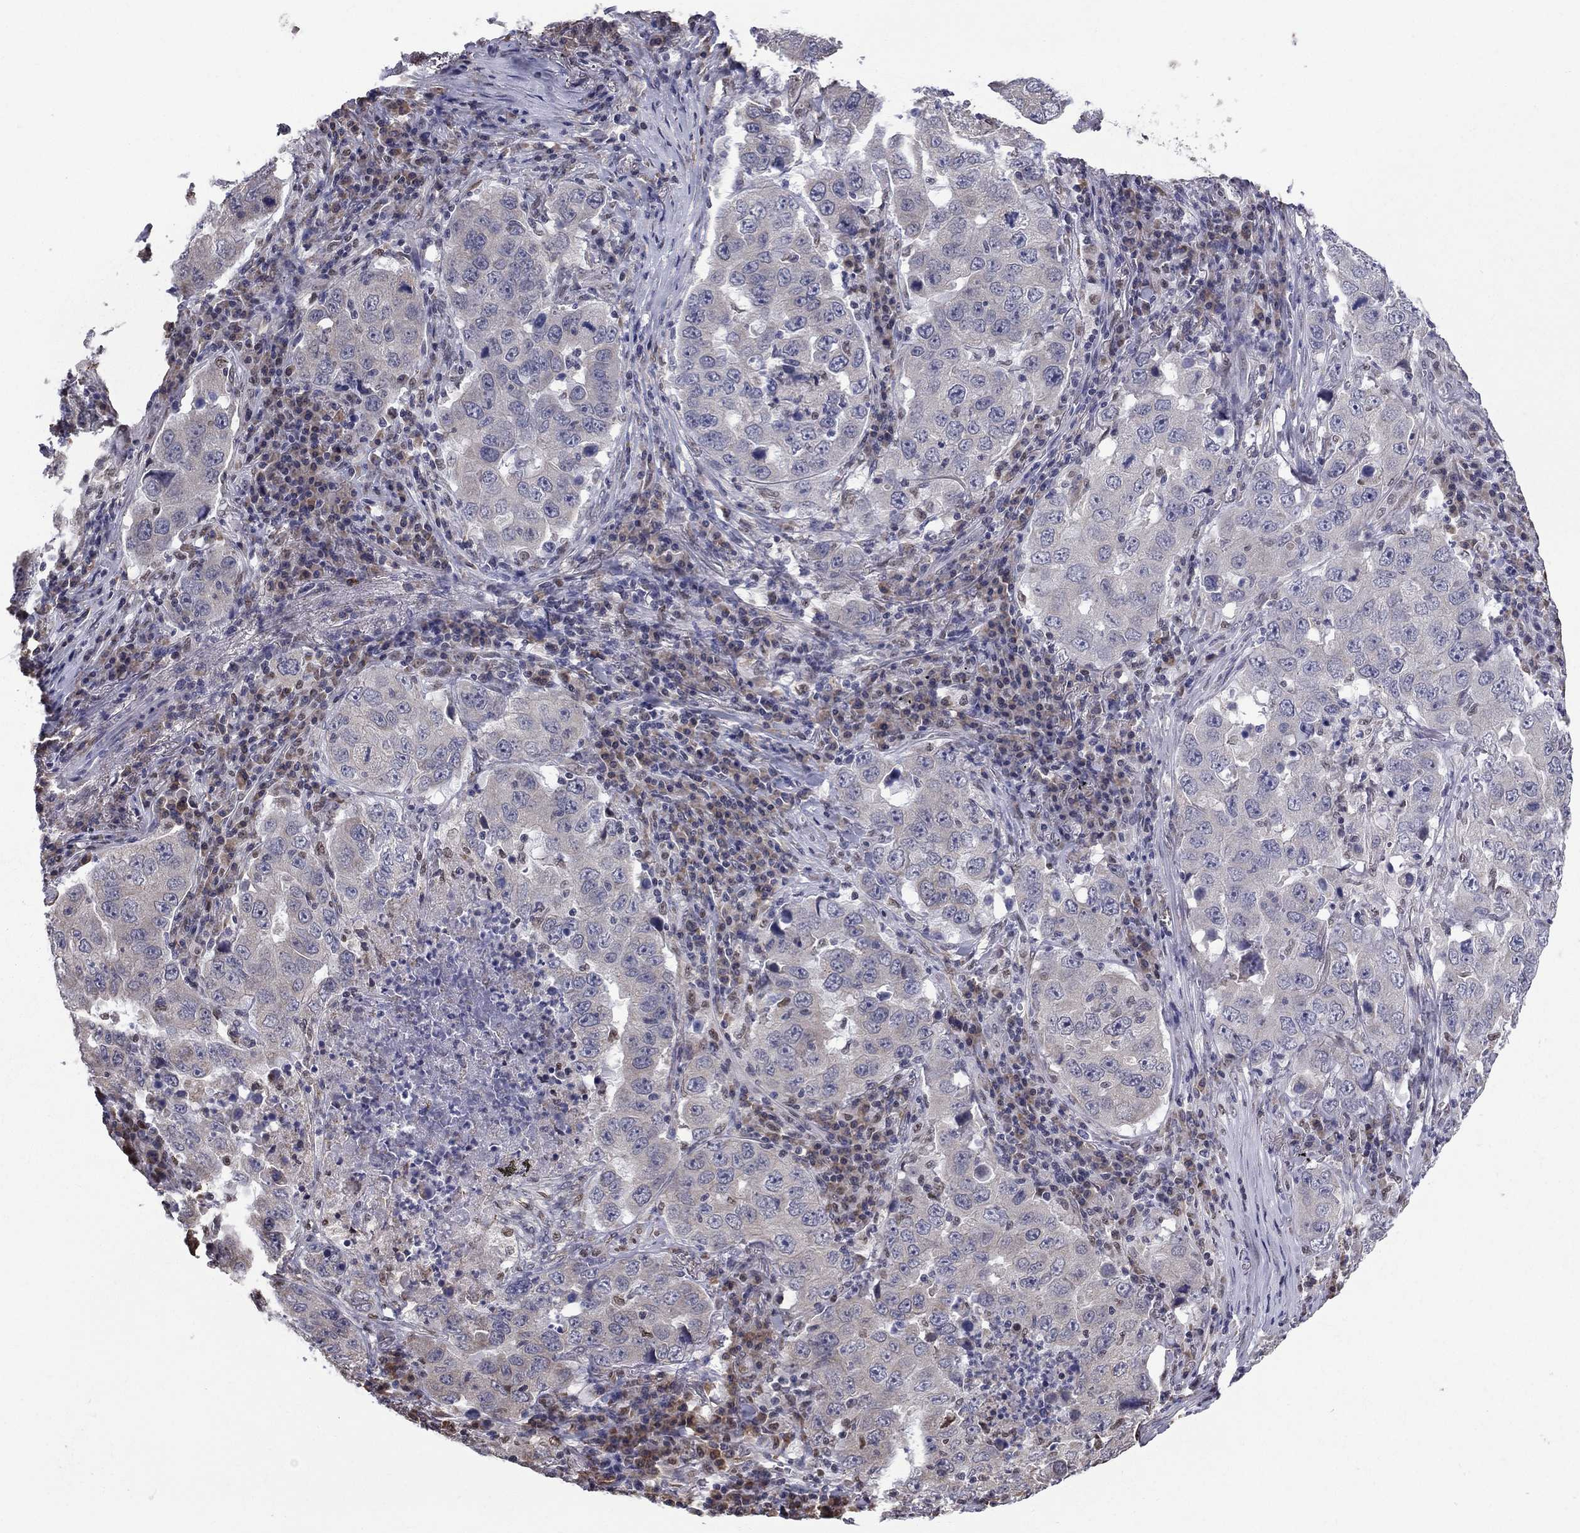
{"staining": {"intensity": "negative", "quantity": "none", "location": "none"}, "tissue": "lung cancer", "cell_type": "Tumor cells", "image_type": "cancer", "snomed": [{"axis": "morphology", "description": "Adenocarcinoma, NOS"}, {"axis": "topography", "description": "Lung"}], "caption": "The histopathology image reveals no significant staining in tumor cells of lung adenocarcinoma.", "gene": "HSPB2", "patient": {"sex": "male", "age": 73}}